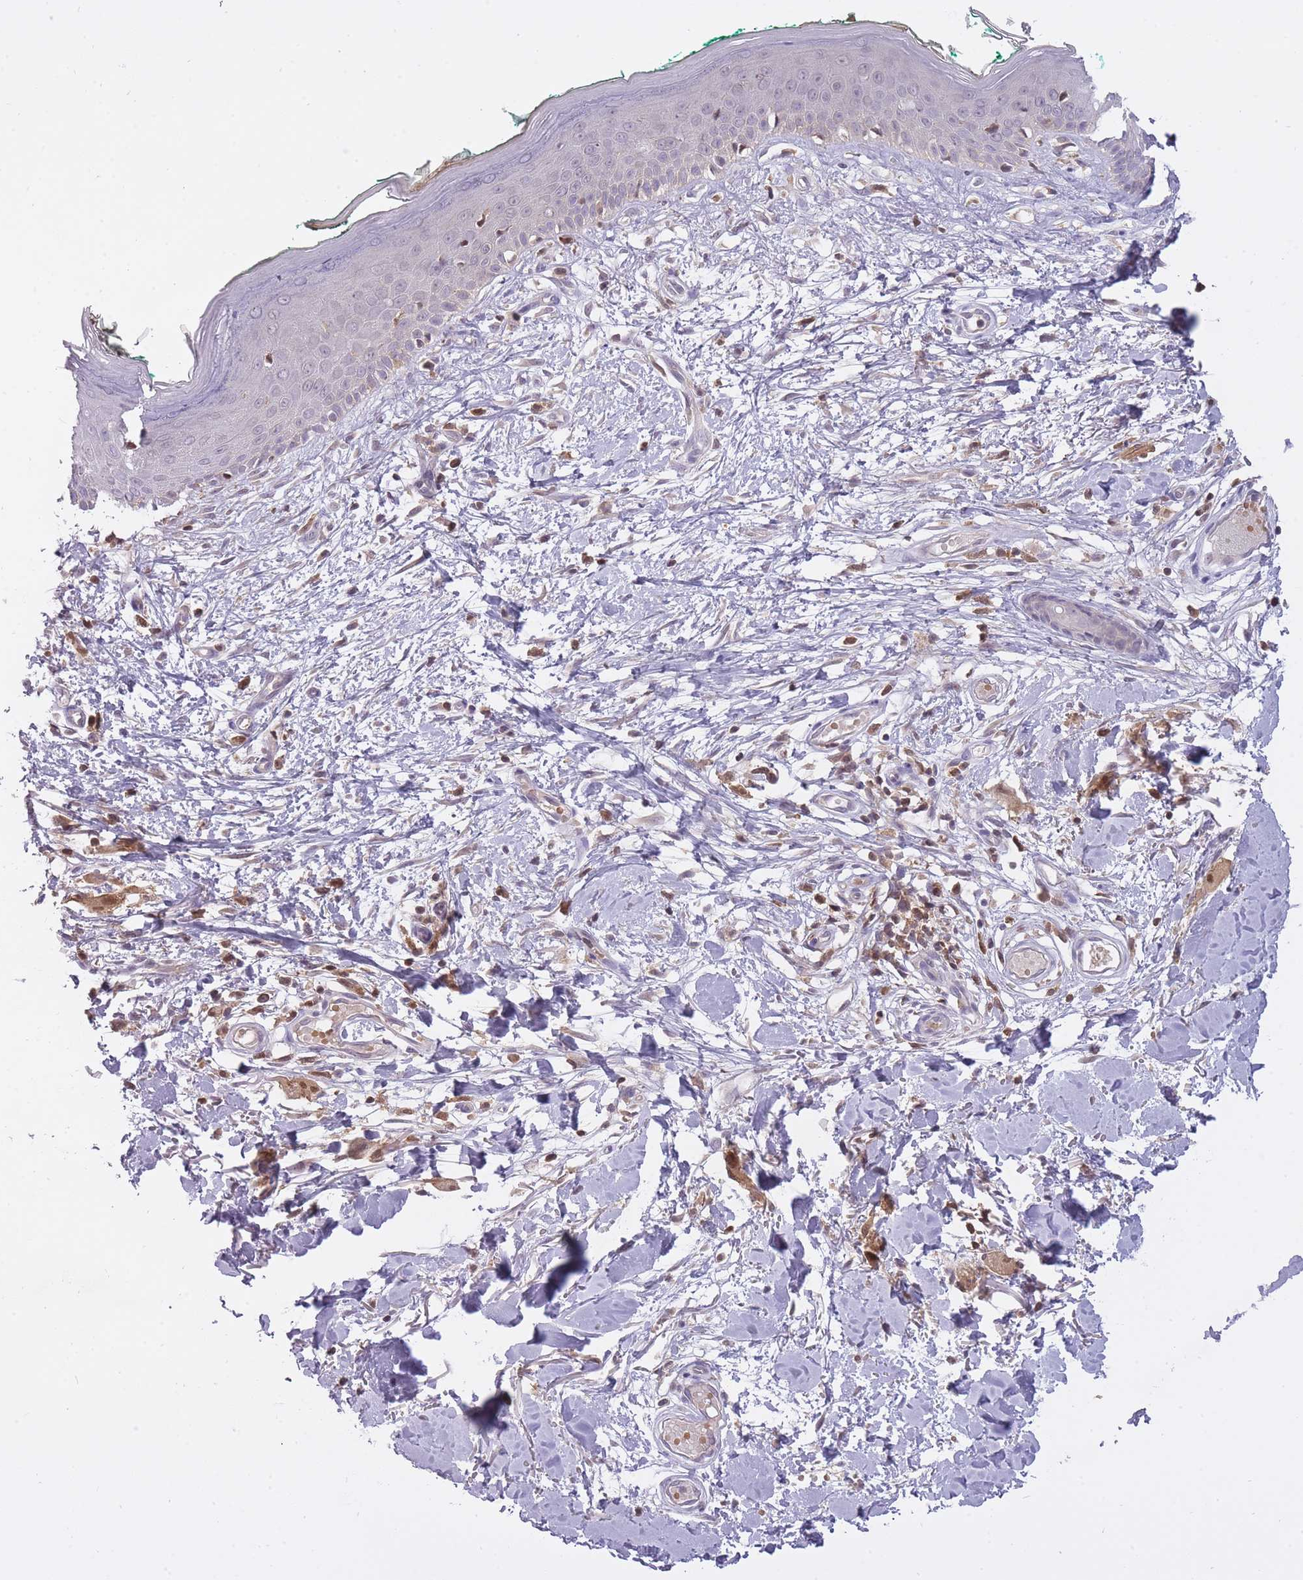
{"staining": {"intensity": "weak", "quantity": "25%-75%", "location": "nuclear"}, "tissue": "skin", "cell_type": "Fibroblasts", "image_type": "normal", "snomed": [{"axis": "morphology", "description": "Normal tissue, NOS"}, {"axis": "morphology", "description": "Malignant melanoma, NOS"}, {"axis": "topography", "description": "Skin"}], "caption": "Protein expression analysis of benign skin demonstrates weak nuclear staining in approximately 25%-75% of fibroblasts. The protein is shown in brown color, while the nuclei are stained blue.", "gene": "CXorf38", "patient": {"sex": "male", "age": 62}}